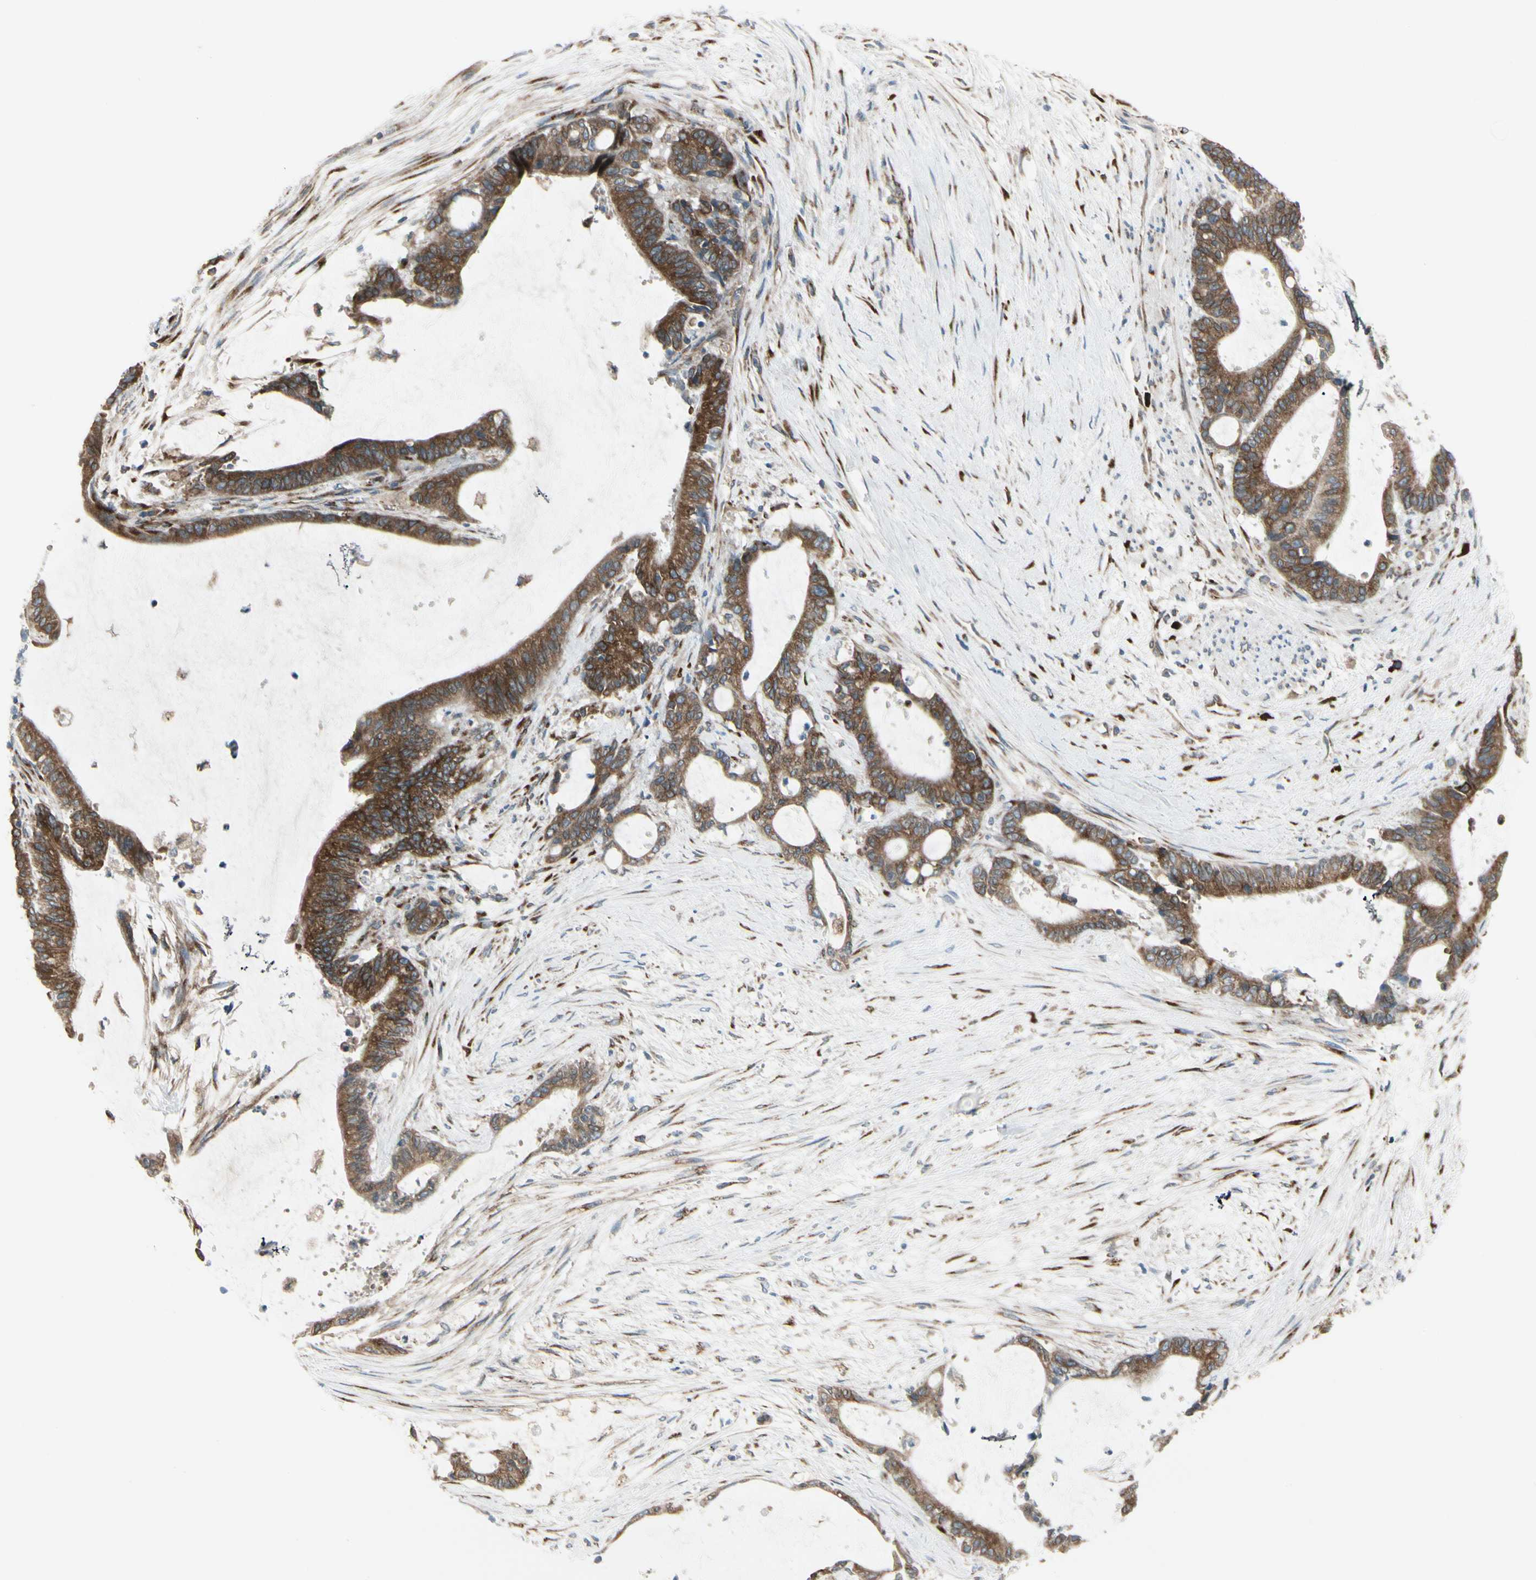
{"staining": {"intensity": "strong", "quantity": ">75%", "location": "cytoplasmic/membranous"}, "tissue": "liver cancer", "cell_type": "Tumor cells", "image_type": "cancer", "snomed": [{"axis": "morphology", "description": "Cholangiocarcinoma"}, {"axis": "topography", "description": "Liver"}], "caption": "This image reveals liver cancer stained with immunohistochemistry to label a protein in brown. The cytoplasmic/membranous of tumor cells show strong positivity for the protein. Nuclei are counter-stained blue.", "gene": "FNDC3A", "patient": {"sex": "female", "age": 73}}